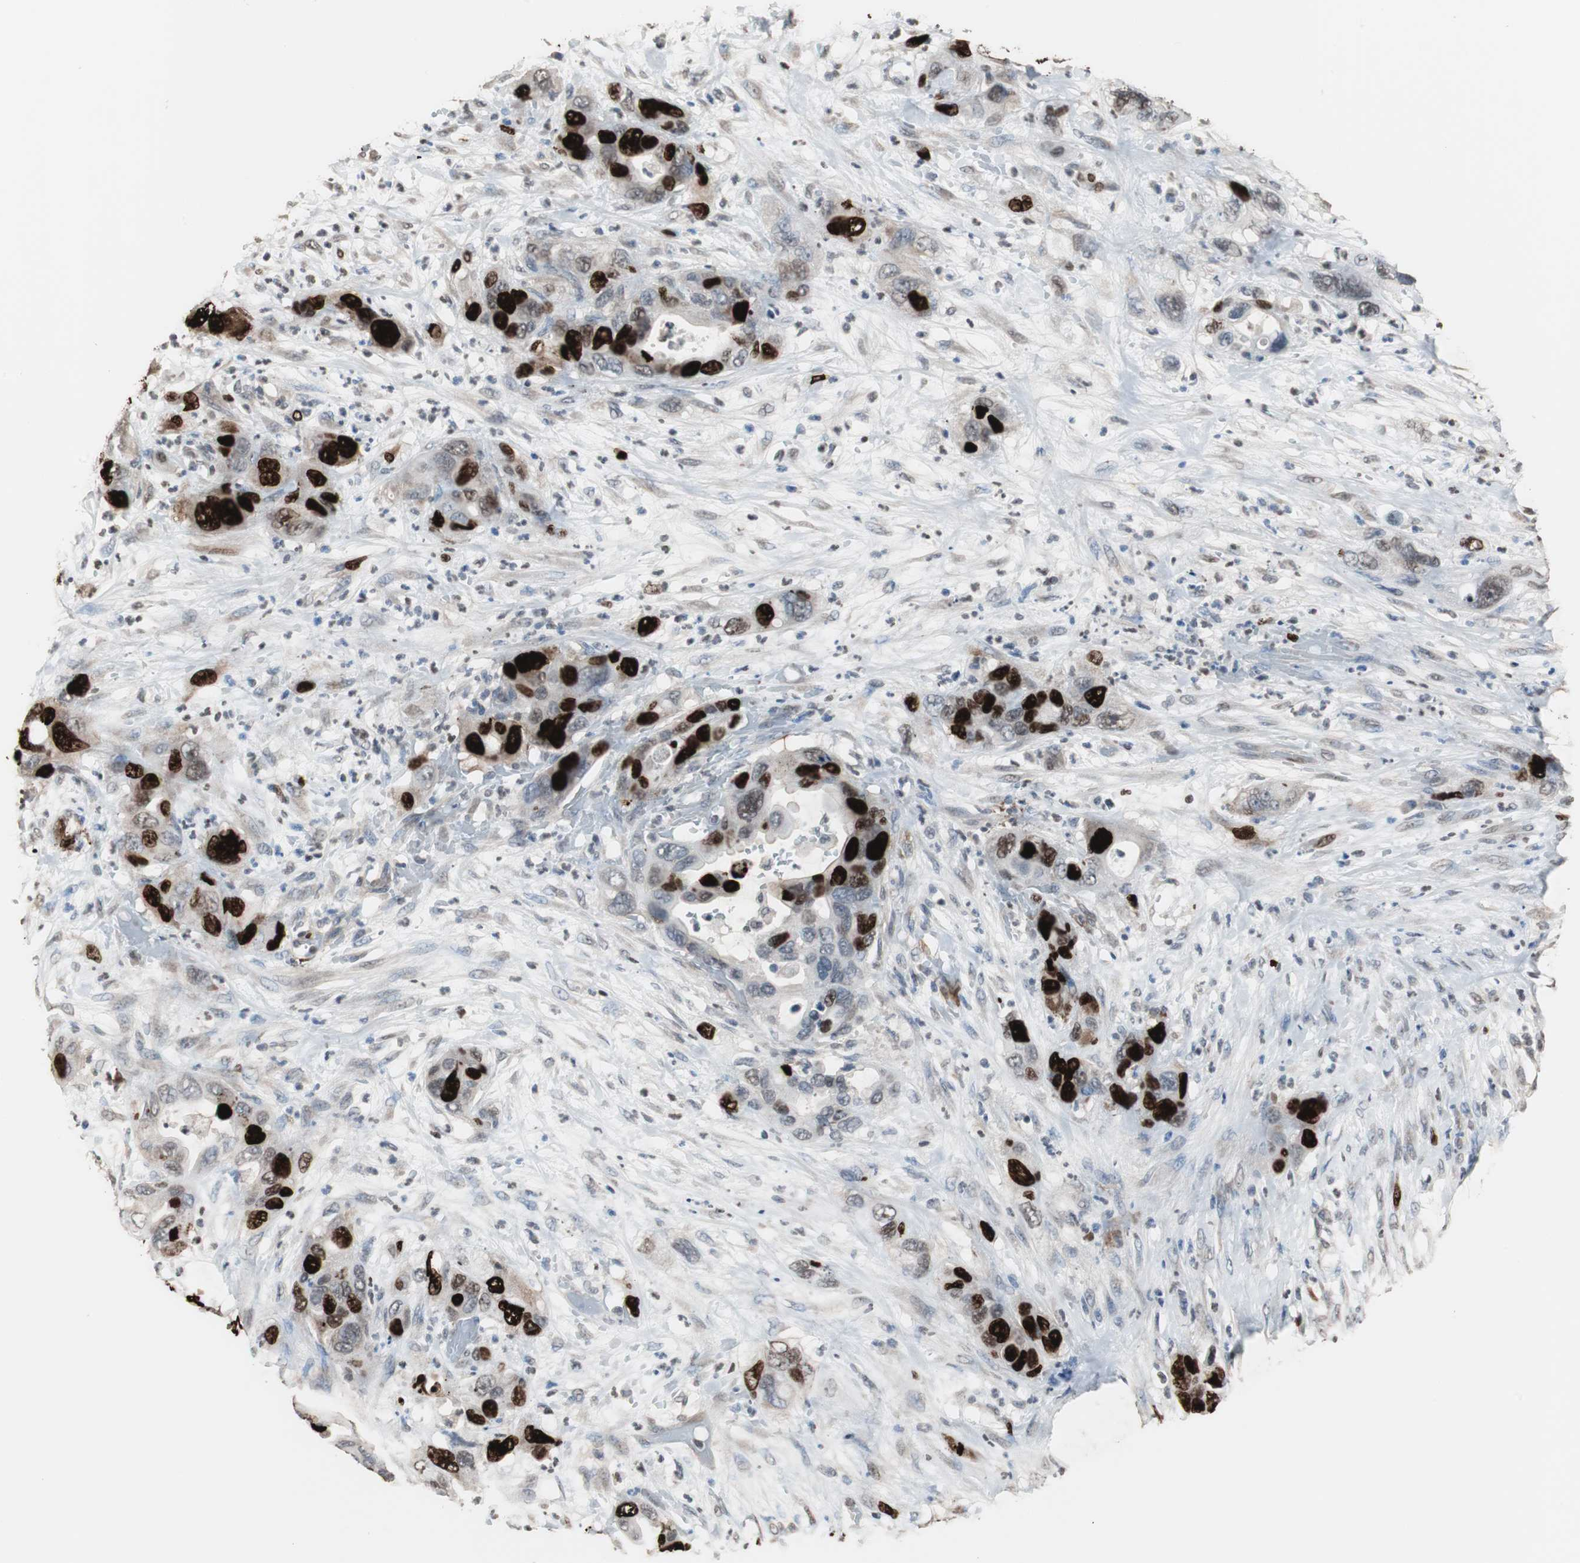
{"staining": {"intensity": "strong", "quantity": "25%-75%", "location": "cytoplasmic/membranous,nuclear"}, "tissue": "pancreatic cancer", "cell_type": "Tumor cells", "image_type": "cancer", "snomed": [{"axis": "morphology", "description": "Adenocarcinoma, NOS"}, {"axis": "topography", "description": "Pancreas"}], "caption": "A histopathology image of adenocarcinoma (pancreatic) stained for a protein shows strong cytoplasmic/membranous and nuclear brown staining in tumor cells. The staining is performed using DAB (3,3'-diaminobenzidine) brown chromogen to label protein expression. The nuclei are counter-stained blue using hematoxylin.", "gene": "TOP2A", "patient": {"sex": "female", "age": 71}}